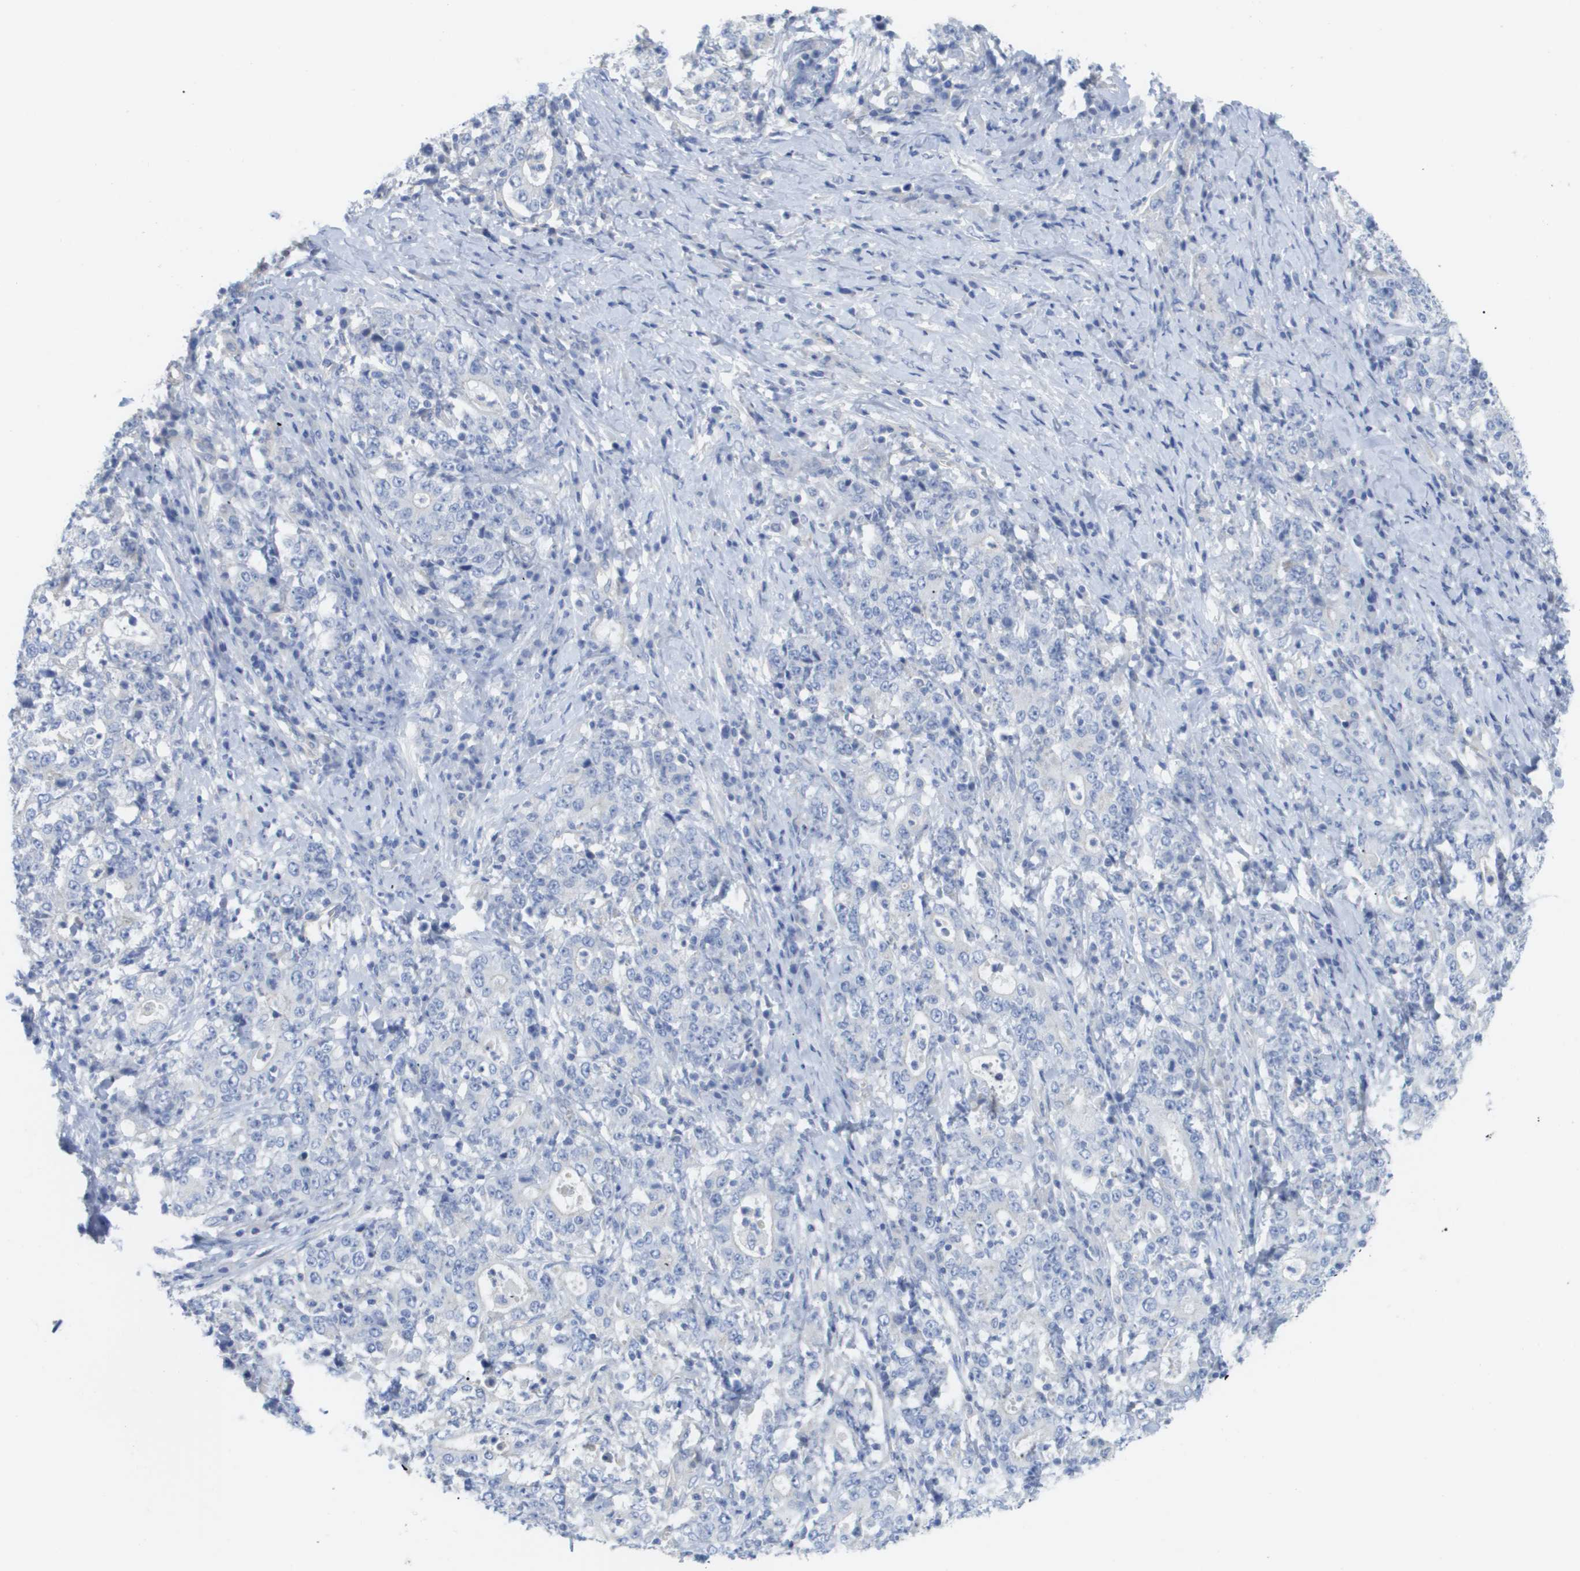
{"staining": {"intensity": "negative", "quantity": "none", "location": "none"}, "tissue": "stomach cancer", "cell_type": "Tumor cells", "image_type": "cancer", "snomed": [{"axis": "morphology", "description": "Normal tissue, NOS"}, {"axis": "morphology", "description": "Adenocarcinoma, NOS"}, {"axis": "topography", "description": "Stomach, upper"}, {"axis": "topography", "description": "Stomach"}], "caption": "This is an immunohistochemistry (IHC) histopathology image of adenocarcinoma (stomach). There is no expression in tumor cells.", "gene": "MYL3", "patient": {"sex": "male", "age": 59}}